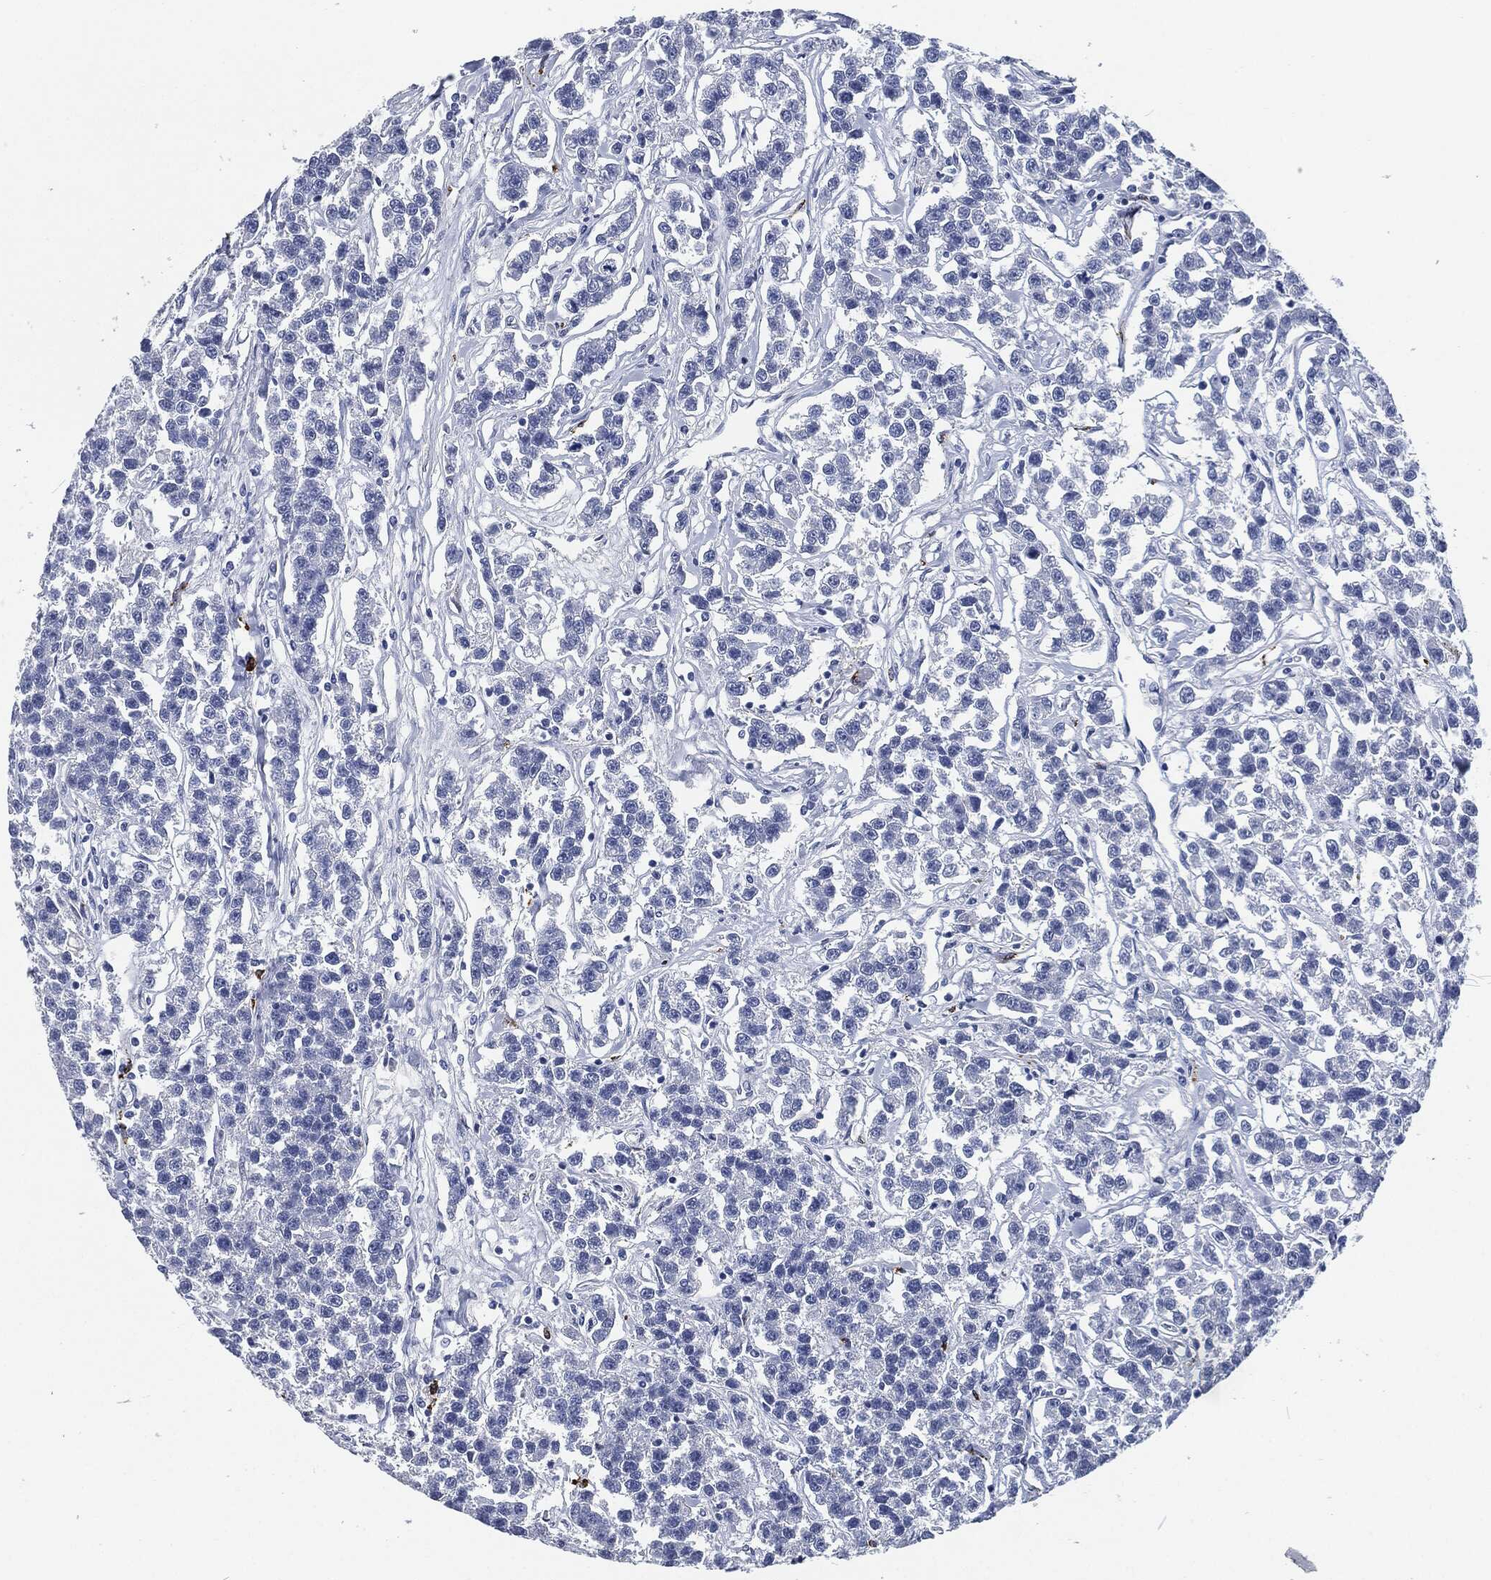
{"staining": {"intensity": "negative", "quantity": "none", "location": "none"}, "tissue": "testis cancer", "cell_type": "Tumor cells", "image_type": "cancer", "snomed": [{"axis": "morphology", "description": "Seminoma, NOS"}, {"axis": "topography", "description": "Testis"}], "caption": "High power microscopy image of an immunohistochemistry (IHC) histopathology image of testis seminoma, revealing no significant expression in tumor cells. (Brightfield microscopy of DAB (3,3'-diaminobenzidine) immunohistochemistry (IHC) at high magnification).", "gene": "MPO", "patient": {"sex": "male", "age": 59}}